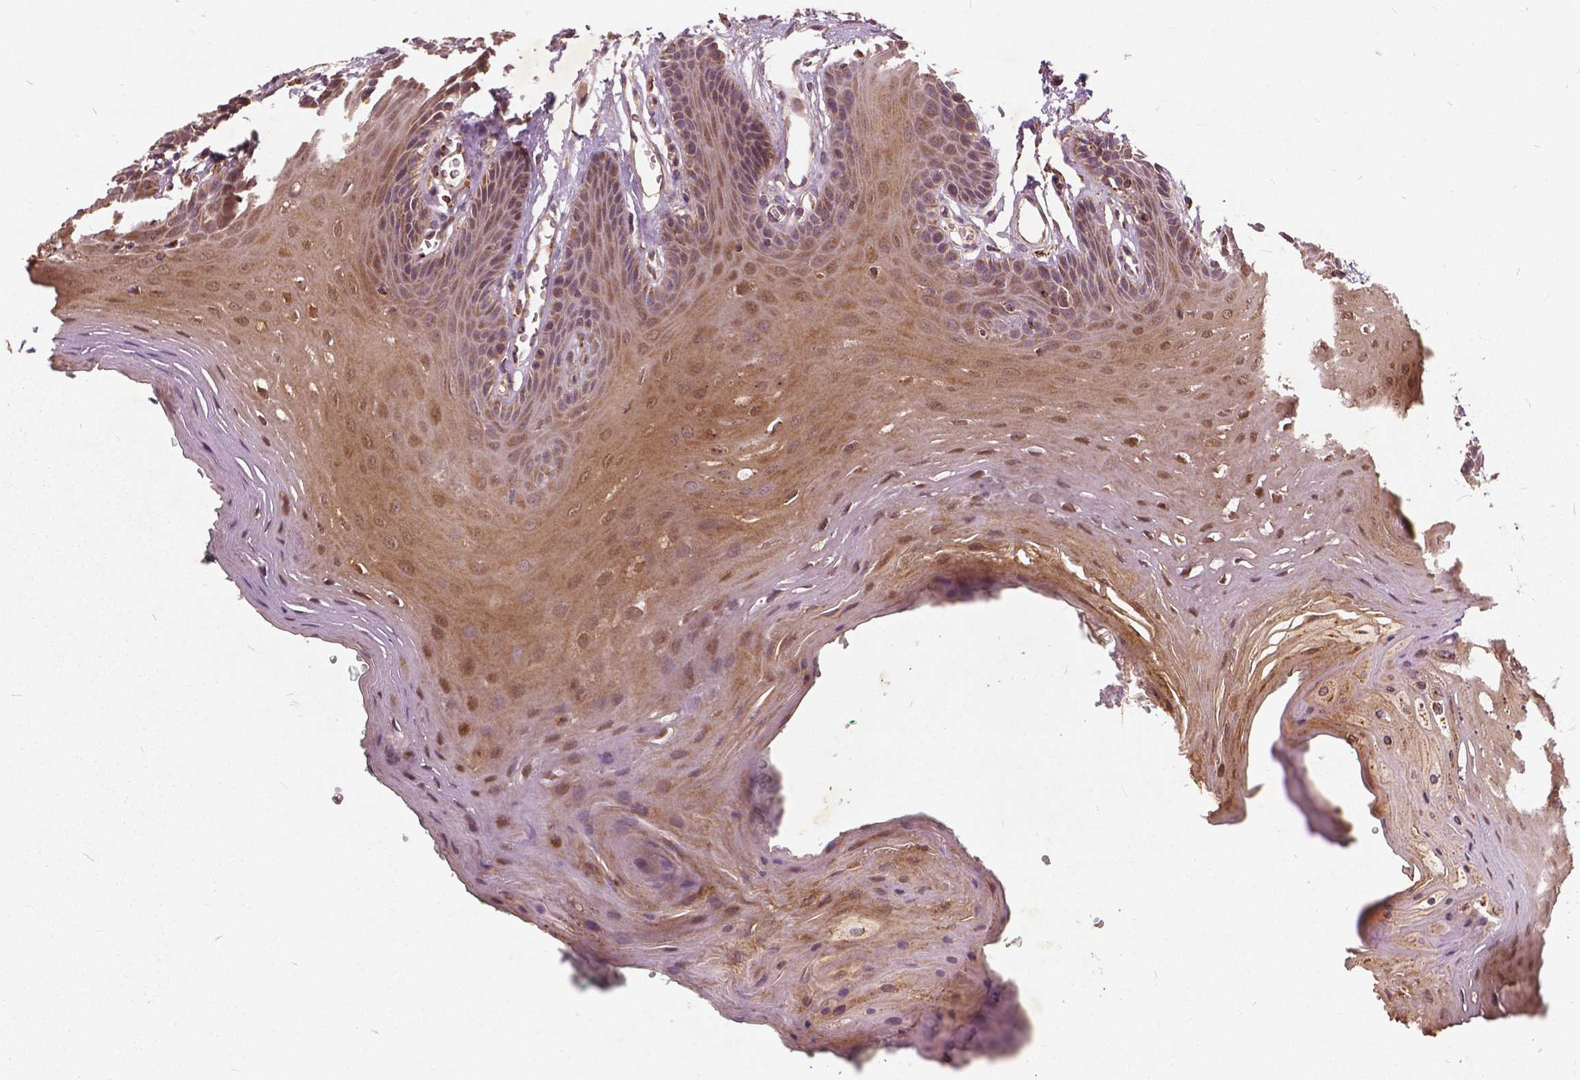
{"staining": {"intensity": "moderate", "quantity": ">75%", "location": "cytoplasmic/membranous,nuclear"}, "tissue": "oral mucosa", "cell_type": "Squamous epithelial cells", "image_type": "normal", "snomed": [{"axis": "morphology", "description": "Normal tissue, NOS"}, {"axis": "morphology", "description": "Squamous cell carcinoma, NOS"}, {"axis": "topography", "description": "Oral tissue"}, {"axis": "topography", "description": "Head-Neck"}], "caption": "Moderate cytoplasmic/membranous,nuclear protein staining is identified in approximately >75% of squamous epithelial cells in oral mucosa. (Stains: DAB in brown, nuclei in blue, Microscopy: brightfield microscopy at high magnification).", "gene": "UBXN2A", "patient": {"sex": "female", "age": 50}}